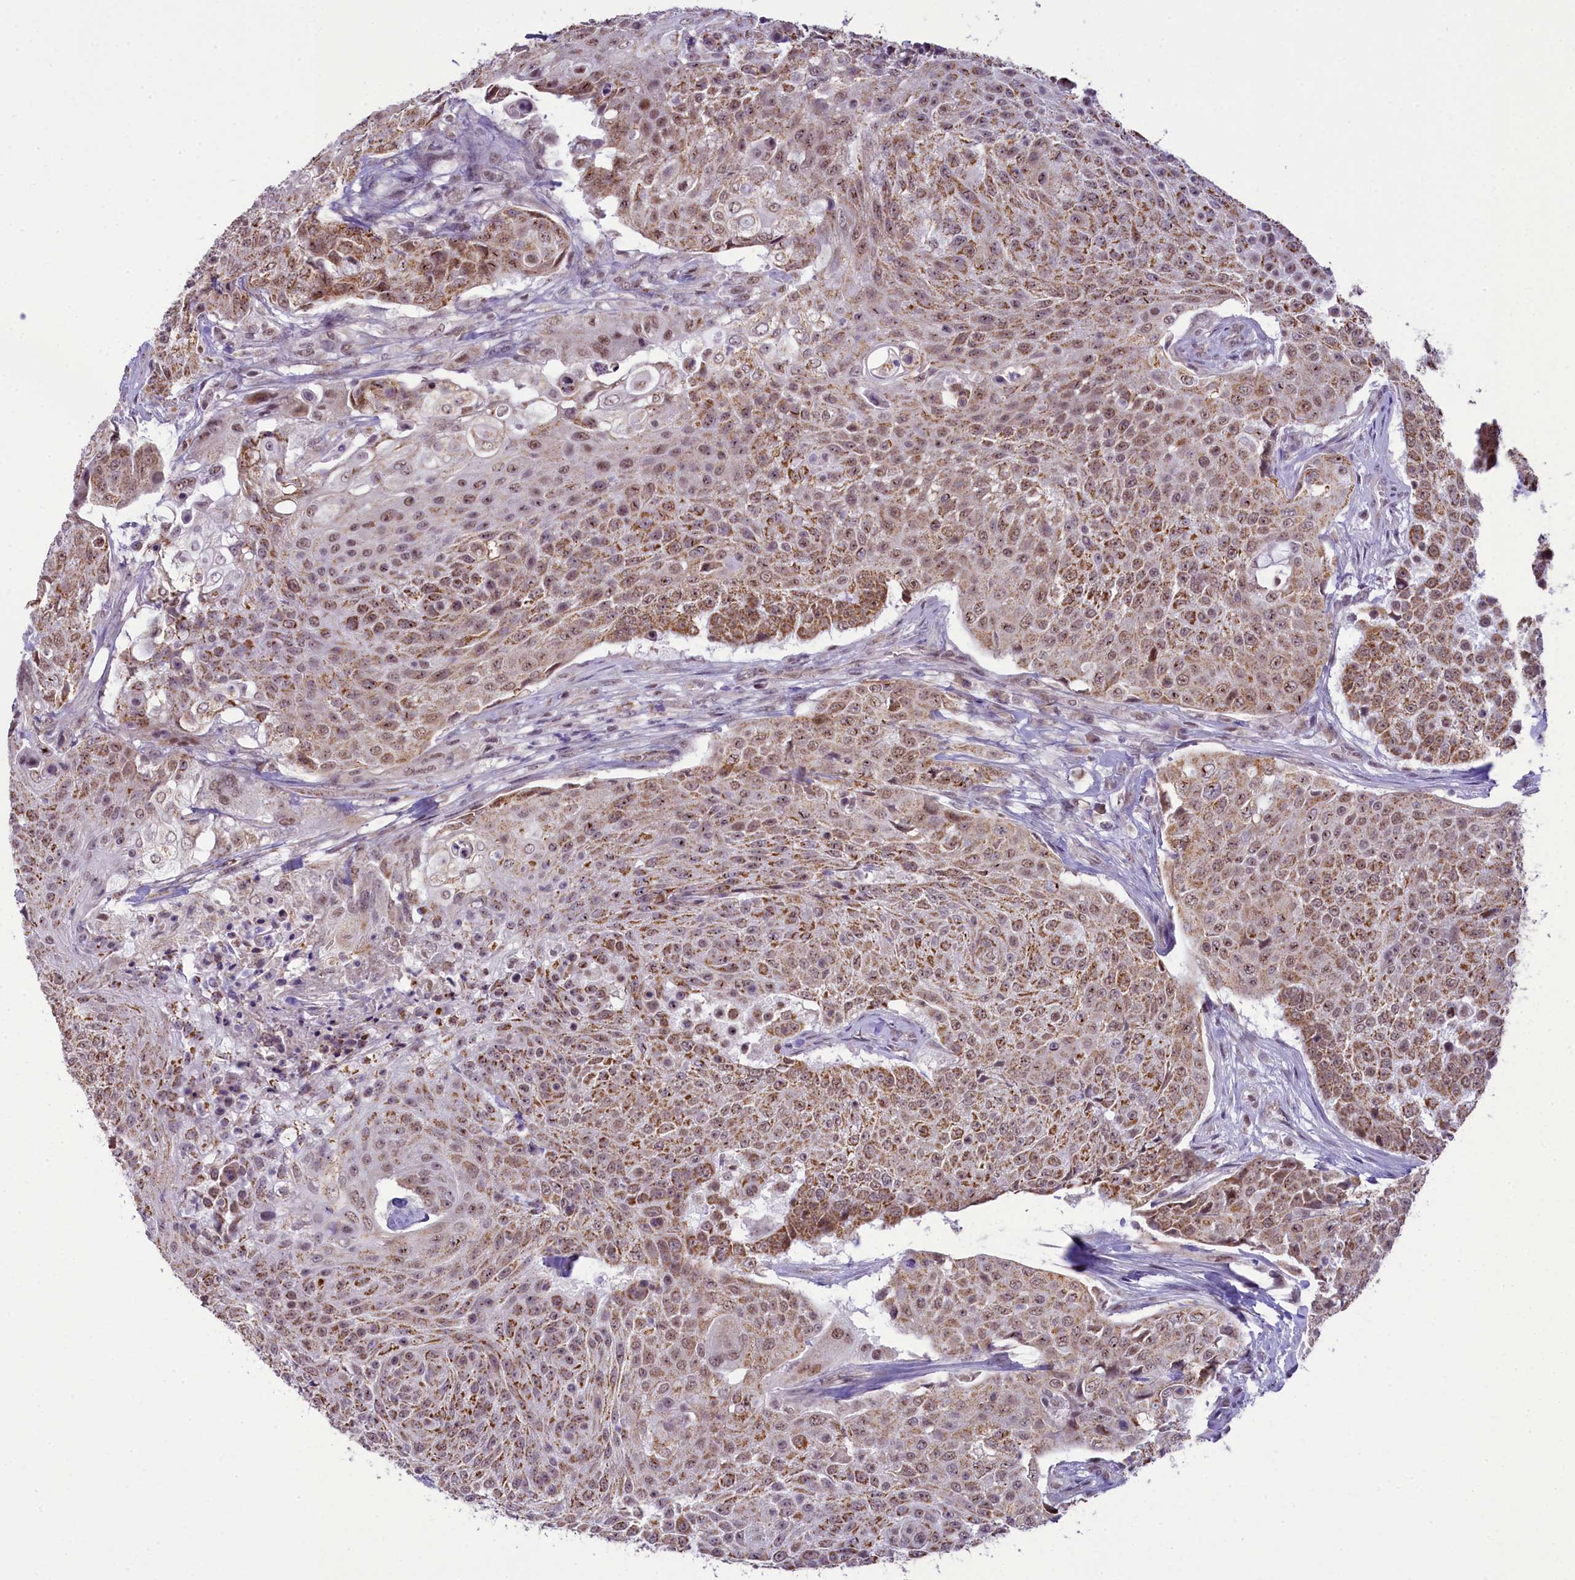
{"staining": {"intensity": "moderate", "quantity": ">75%", "location": "cytoplasmic/membranous,nuclear"}, "tissue": "urothelial cancer", "cell_type": "Tumor cells", "image_type": "cancer", "snomed": [{"axis": "morphology", "description": "Urothelial carcinoma, High grade"}, {"axis": "topography", "description": "Urinary bladder"}], "caption": "High-grade urothelial carcinoma was stained to show a protein in brown. There is medium levels of moderate cytoplasmic/membranous and nuclear positivity in about >75% of tumor cells. (Brightfield microscopy of DAB IHC at high magnification).", "gene": "PAF1", "patient": {"sex": "female", "age": 63}}